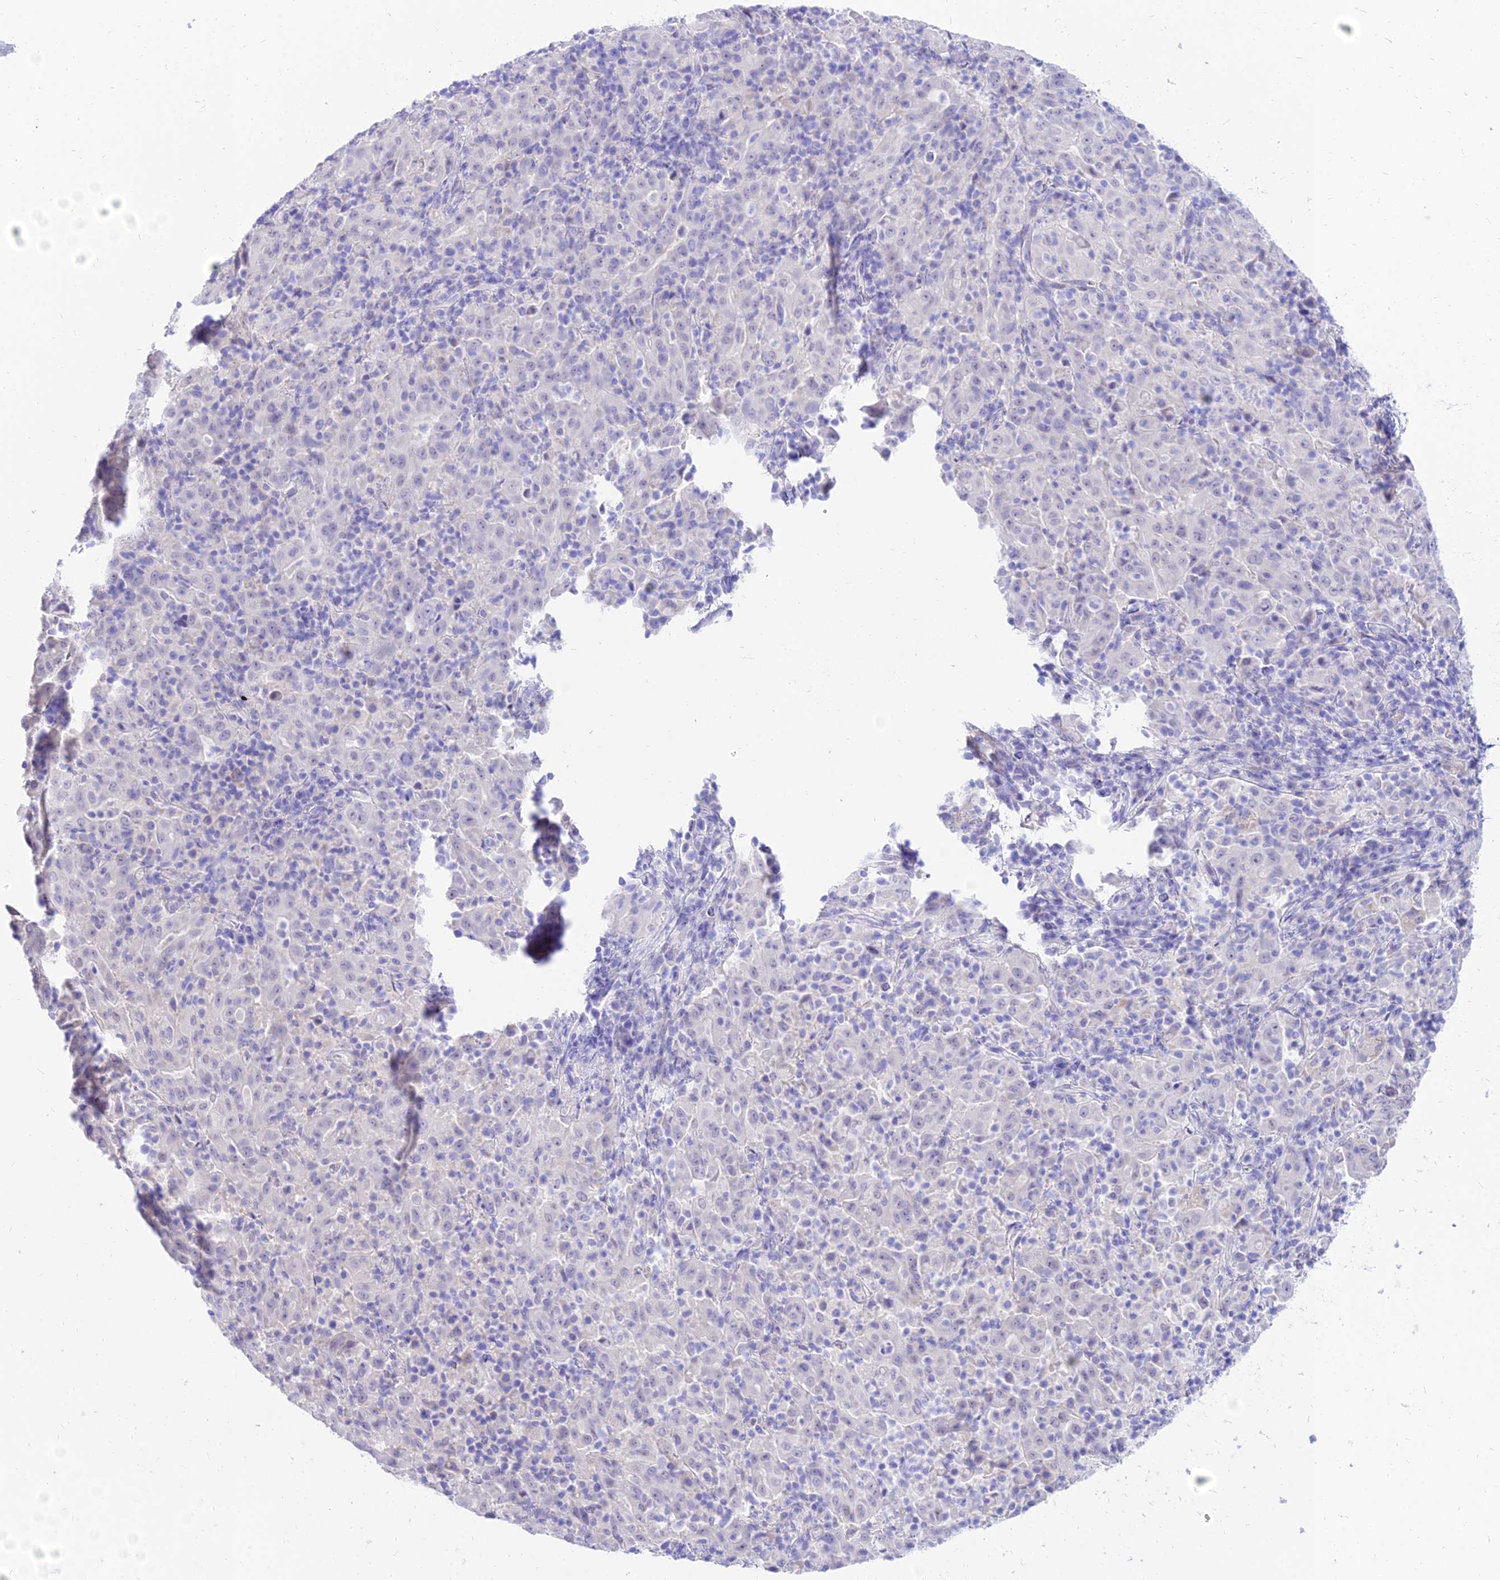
{"staining": {"intensity": "negative", "quantity": "none", "location": "none"}, "tissue": "pancreatic cancer", "cell_type": "Tumor cells", "image_type": "cancer", "snomed": [{"axis": "morphology", "description": "Adenocarcinoma, NOS"}, {"axis": "topography", "description": "Pancreas"}], "caption": "Immunohistochemistry (IHC) of pancreatic adenocarcinoma demonstrates no staining in tumor cells. Nuclei are stained in blue.", "gene": "TAC3", "patient": {"sex": "male", "age": 63}}